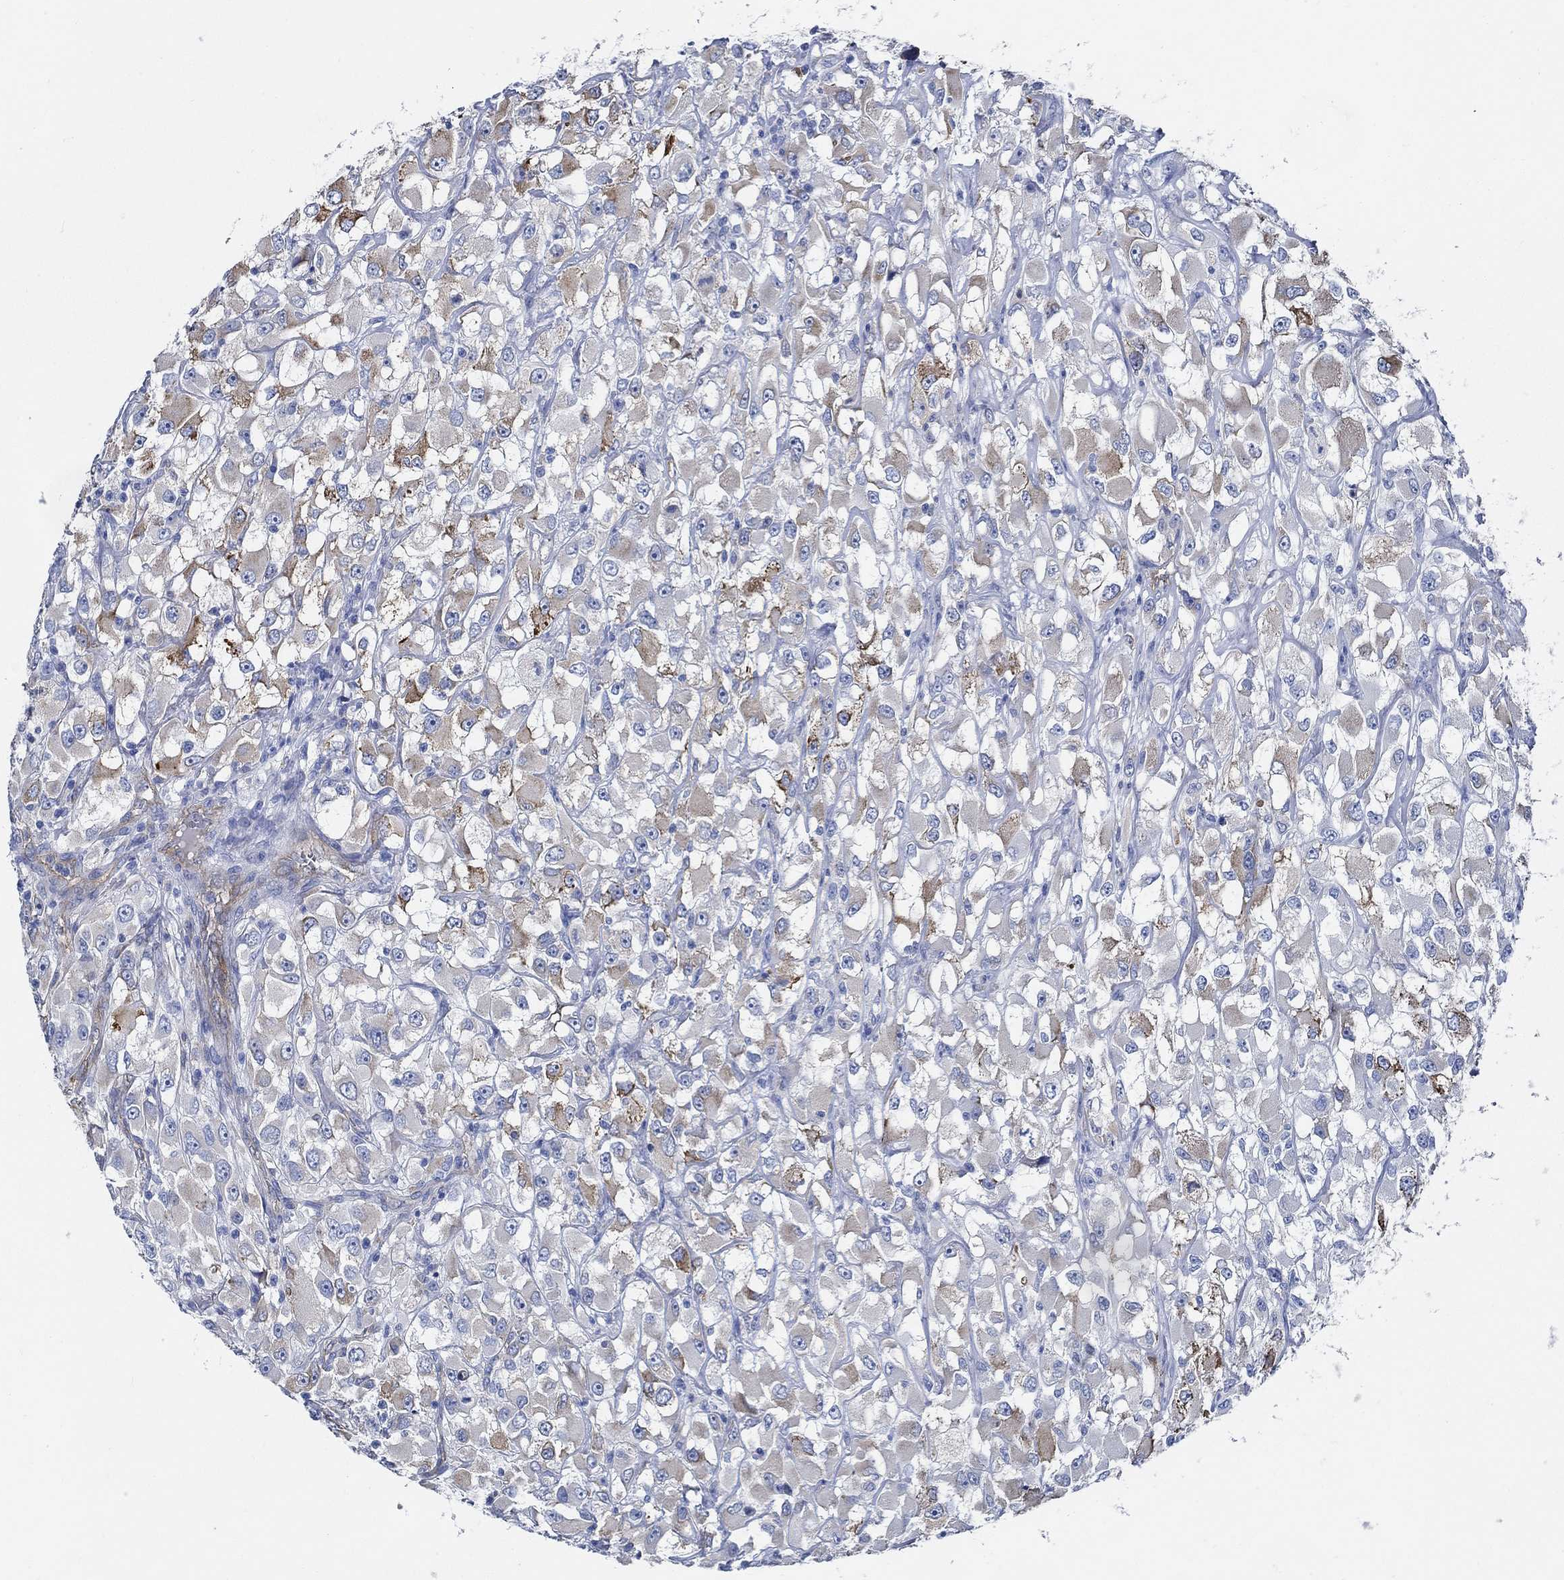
{"staining": {"intensity": "strong", "quantity": "<25%", "location": "cytoplasmic/membranous"}, "tissue": "renal cancer", "cell_type": "Tumor cells", "image_type": "cancer", "snomed": [{"axis": "morphology", "description": "Adenocarcinoma, NOS"}, {"axis": "topography", "description": "Kidney"}], "caption": "Renal cancer stained for a protein (brown) reveals strong cytoplasmic/membranous positive expression in about <25% of tumor cells.", "gene": "HECW2", "patient": {"sex": "female", "age": 52}}